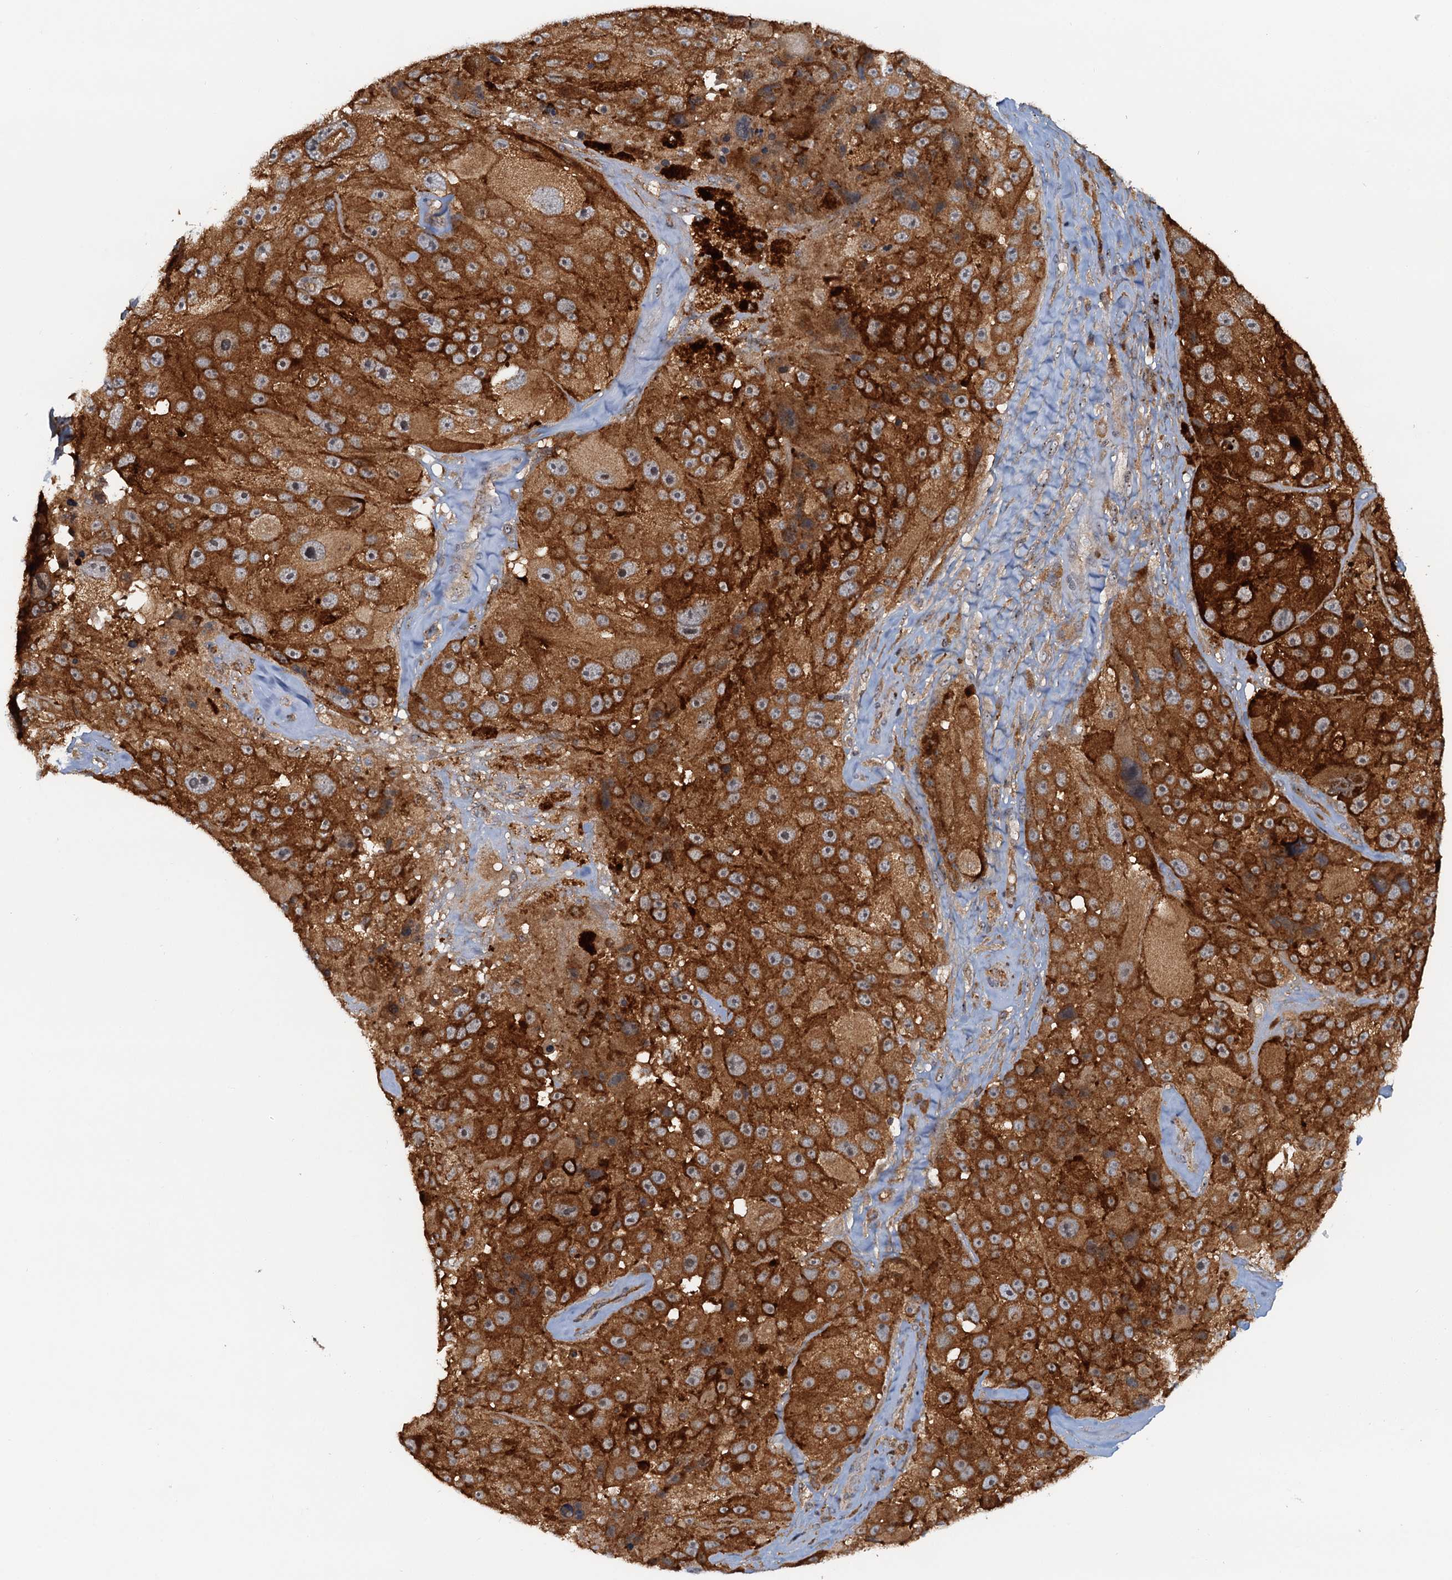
{"staining": {"intensity": "strong", "quantity": ">75%", "location": "cytoplasmic/membranous"}, "tissue": "melanoma", "cell_type": "Tumor cells", "image_type": "cancer", "snomed": [{"axis": "morphology", "description": "Malignant melanoma, Metastatic site"}, {"axis": "topography", "description": "Lymph node"}], "caption": "Malignant melanoma (metastatic site) stained with a brown dye displays strong cytoplasmic/membranous positive expression in approximately >75% of tumor cells.", "gene": "TOLLIP", "patient": {"sex": "male", "age": 62}}